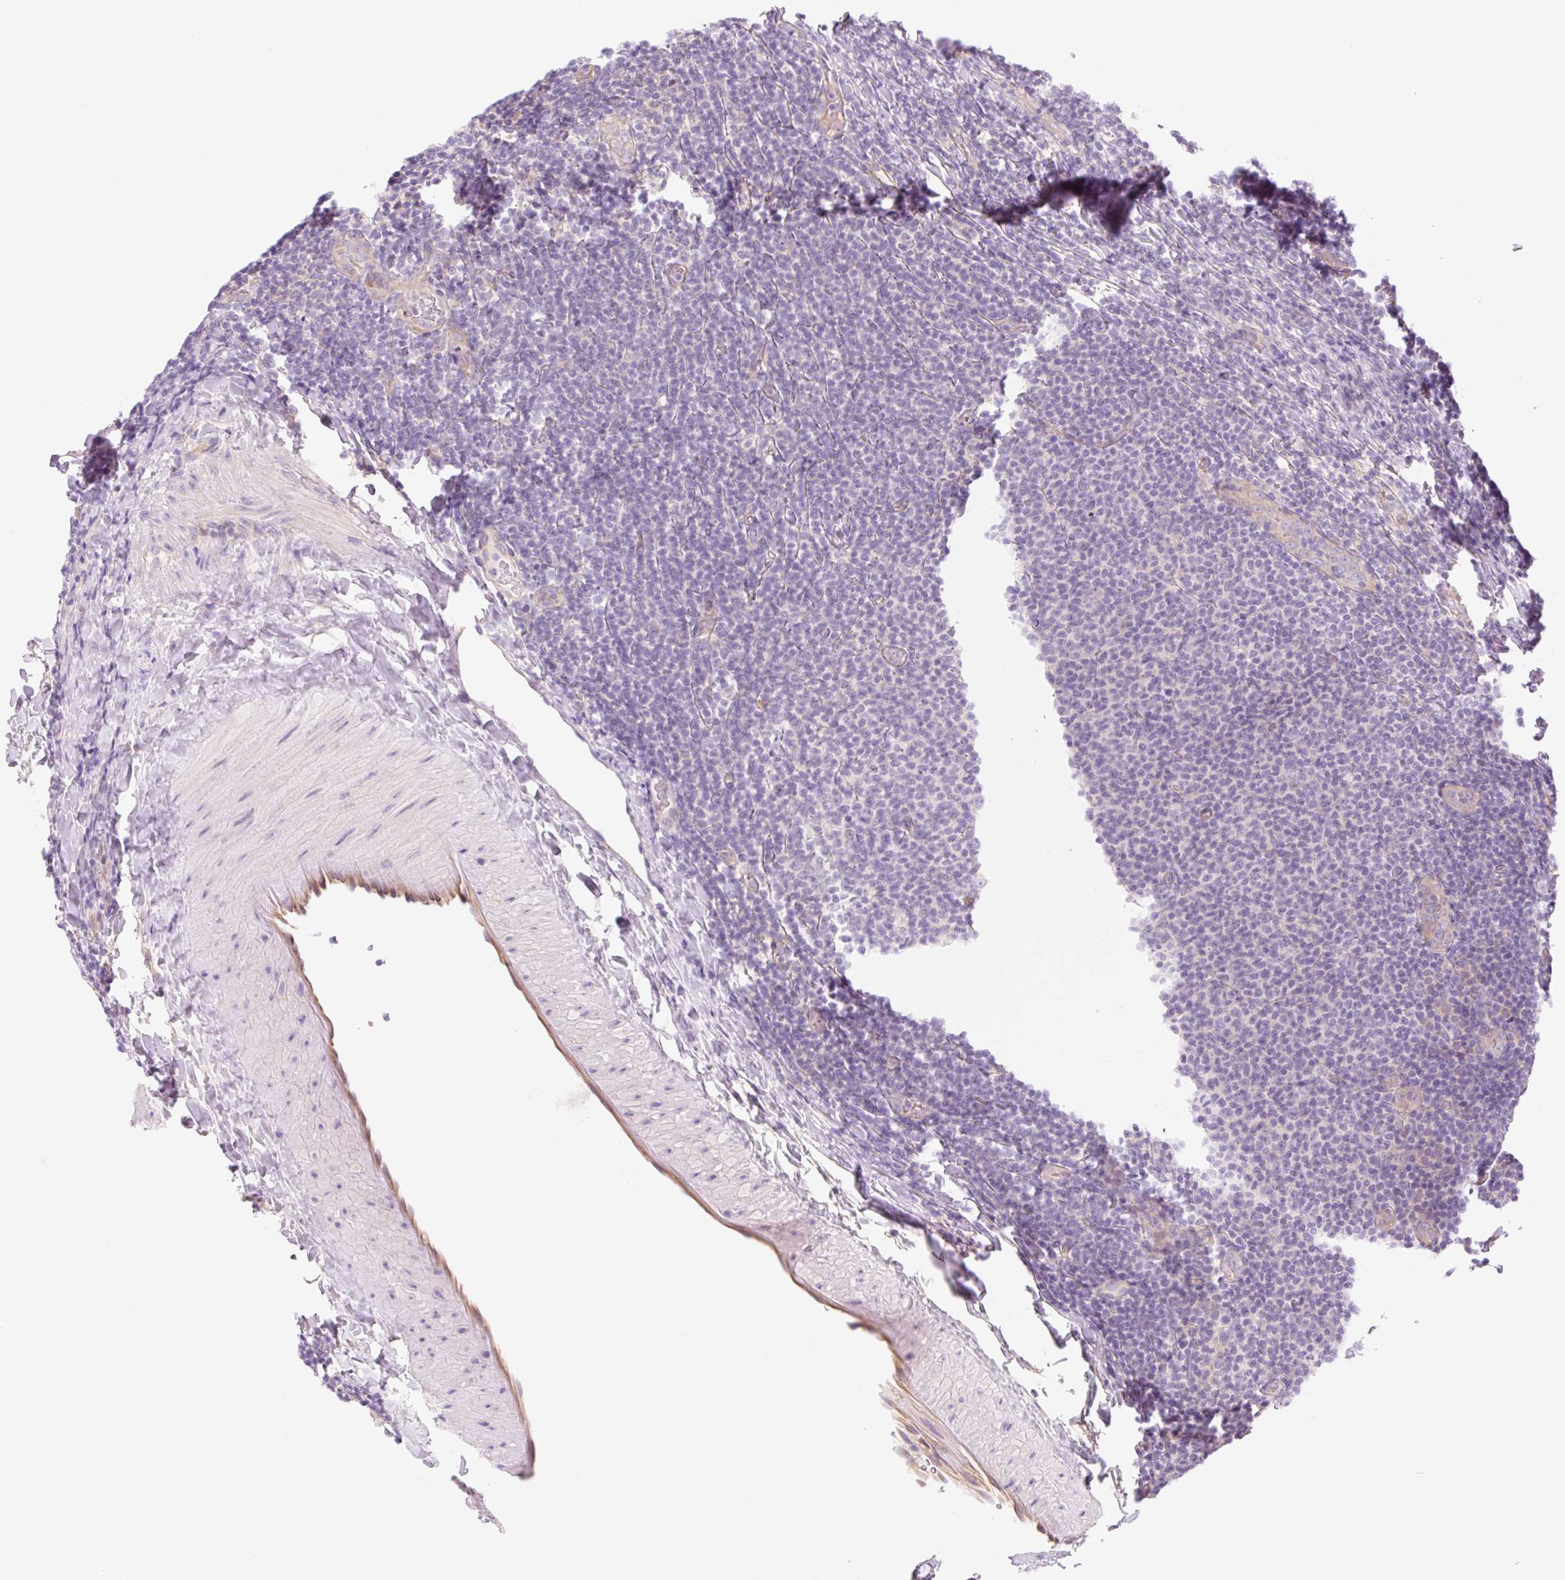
{"staining": {"intensity": "negative", "quantity": "none", "location": "none"}, "tissue": "lymphoma", "cell_type": "Tumor cells", "image_type": "cancer", "snomed": [{"axis": "morphology", "description": "Malignant lymphoma, non-Hodgkin's type, Low grade"}, {"axis": "topography", "description": "Lymph node"}], "caption": "Tumor cells show no significant expression in low-grade malignant lymphoma, non-Hodgkin's type.", "gene": "NLRP5", "patient": {"sex": "male", "age": 66}}